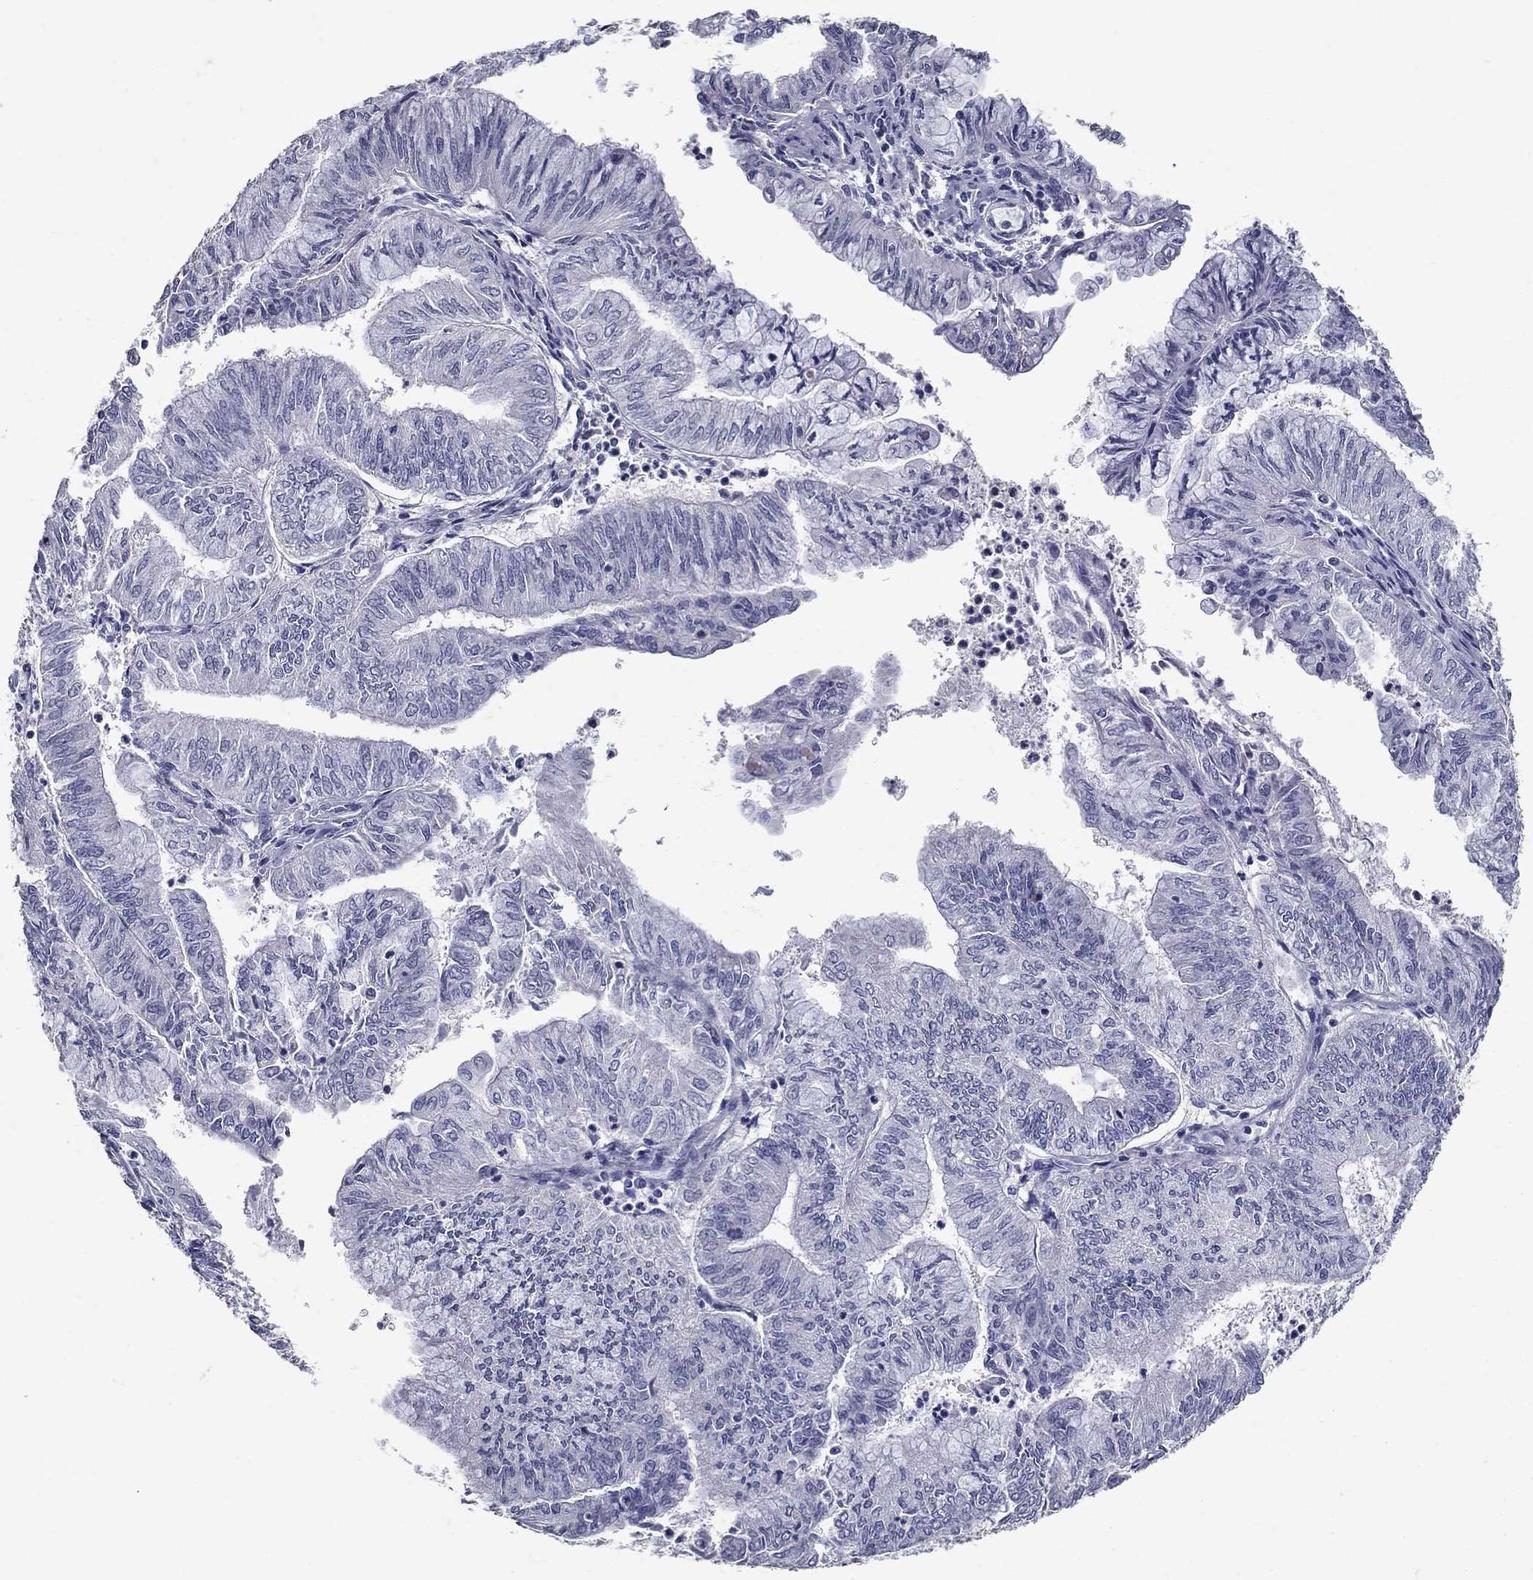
{"staining": {"intensity": "negative", "quantity": "none", "location": "none"}, "tissue": "endometrial cancer", "cell_type": "Tumor cells", "image_type": "cancer", "snomed": [{"axis": "morphology", "description": "Adenocarcinoma, NOS"}, {"axis": "topography", "description": "Endometrium"}], "caption": "High magnification brightfield microscopy of endometrial cancer (adenocarcinoma) stained with DAB (3,3'-diaminobenzidine) (brown) and counterstained with hematoxylin (blue): tumor cells show no significant expression.", "gene": "POMC", "patient": {"sex": "female", "age": 59}}